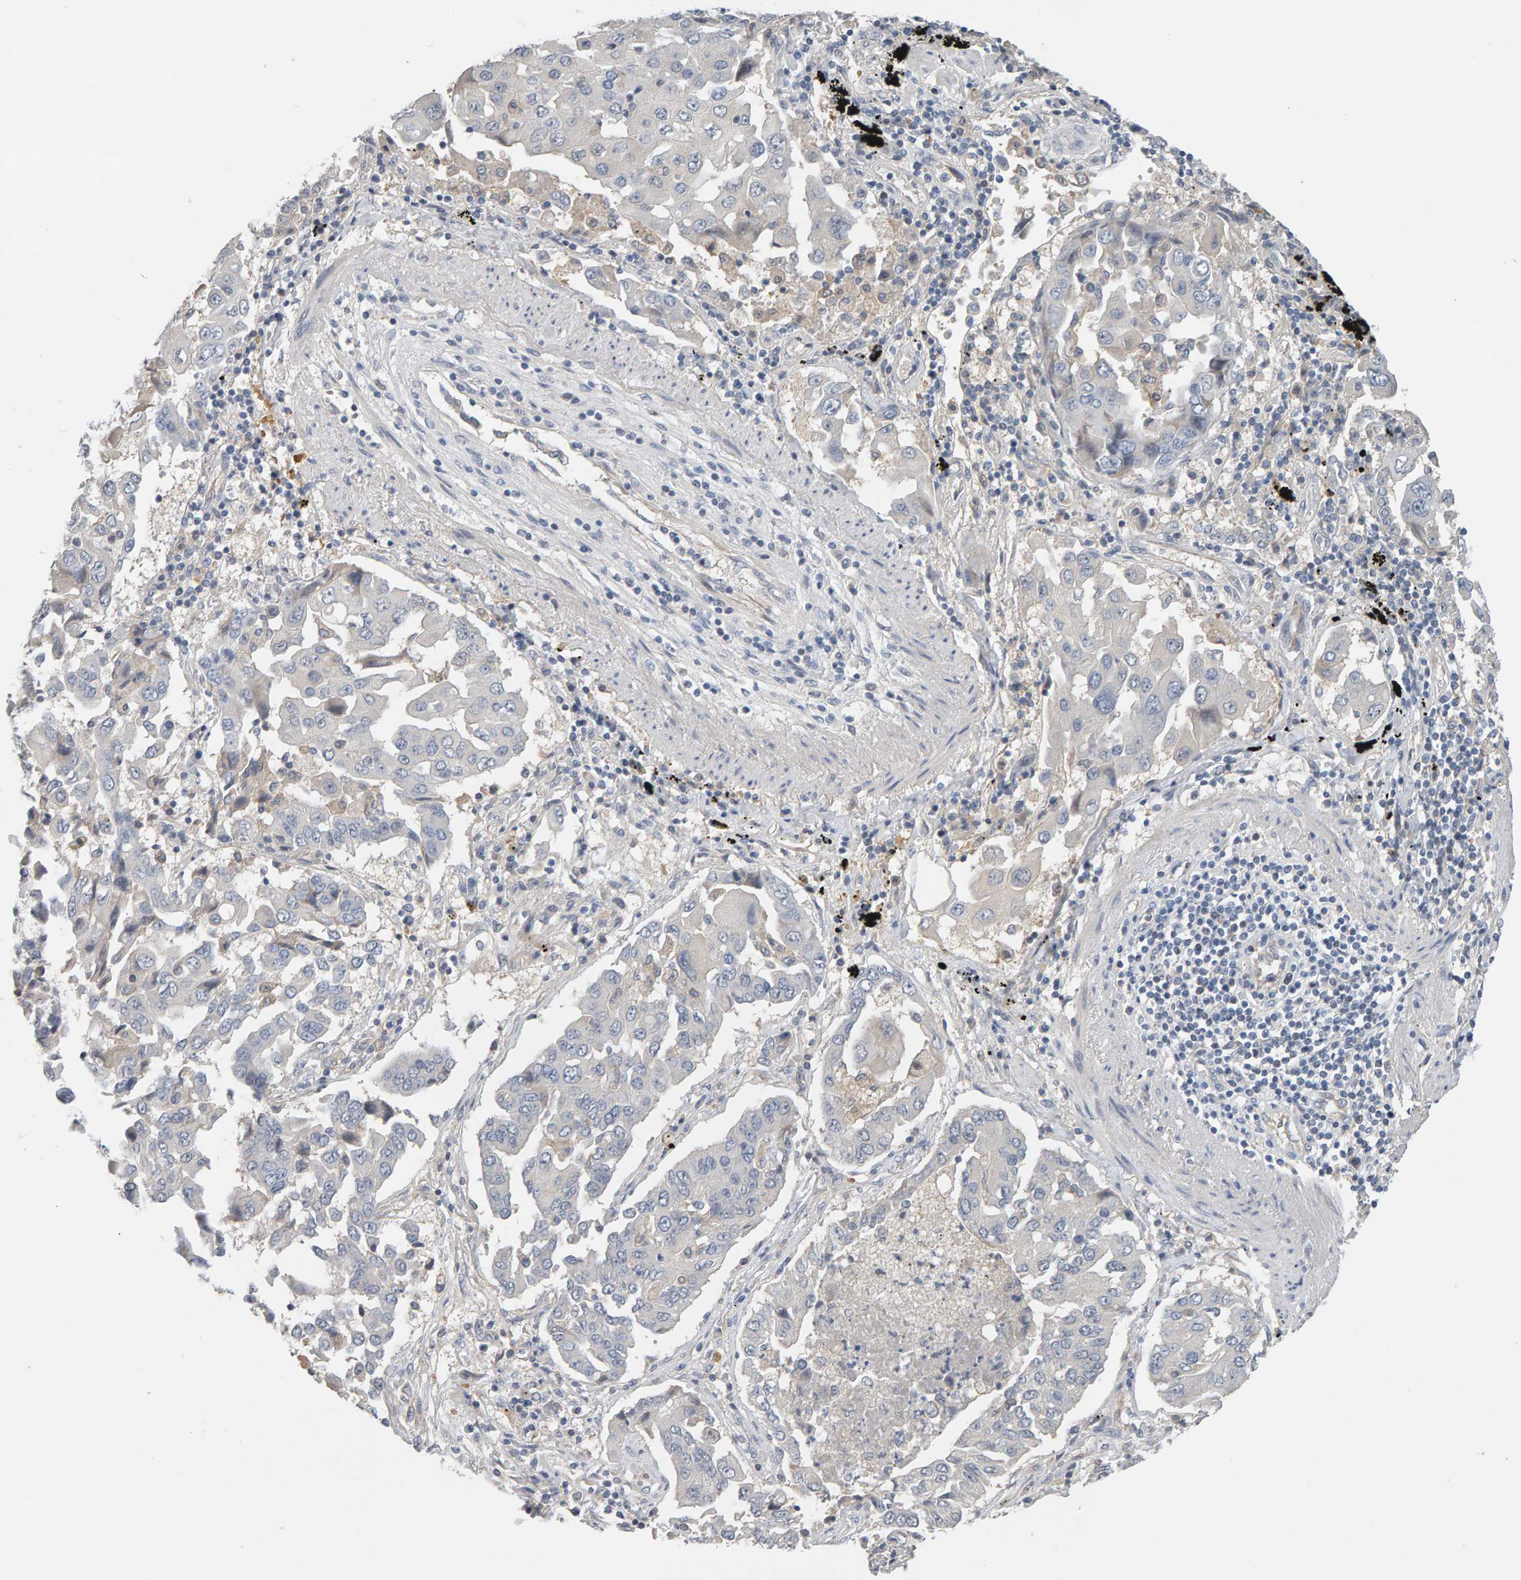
{"staining": {"intensity": "negative", "quantity": "none", "location": "none"}, "tissue": "lung cancer", "cell_type": "Tumor cells", "image_type": "cancer", "snomed": [{"axis": "morphology", "description": "Adenocarcinoma, NOS"}, {"axis": "topography", "description": "Lung"}], "caption": "Adenocarcinoma (lung) was stained to show a protein in brown. There is no significant staining in tumor cells.", "gene": "GFUS", "patient": {"sex": "female", "age": 65}}